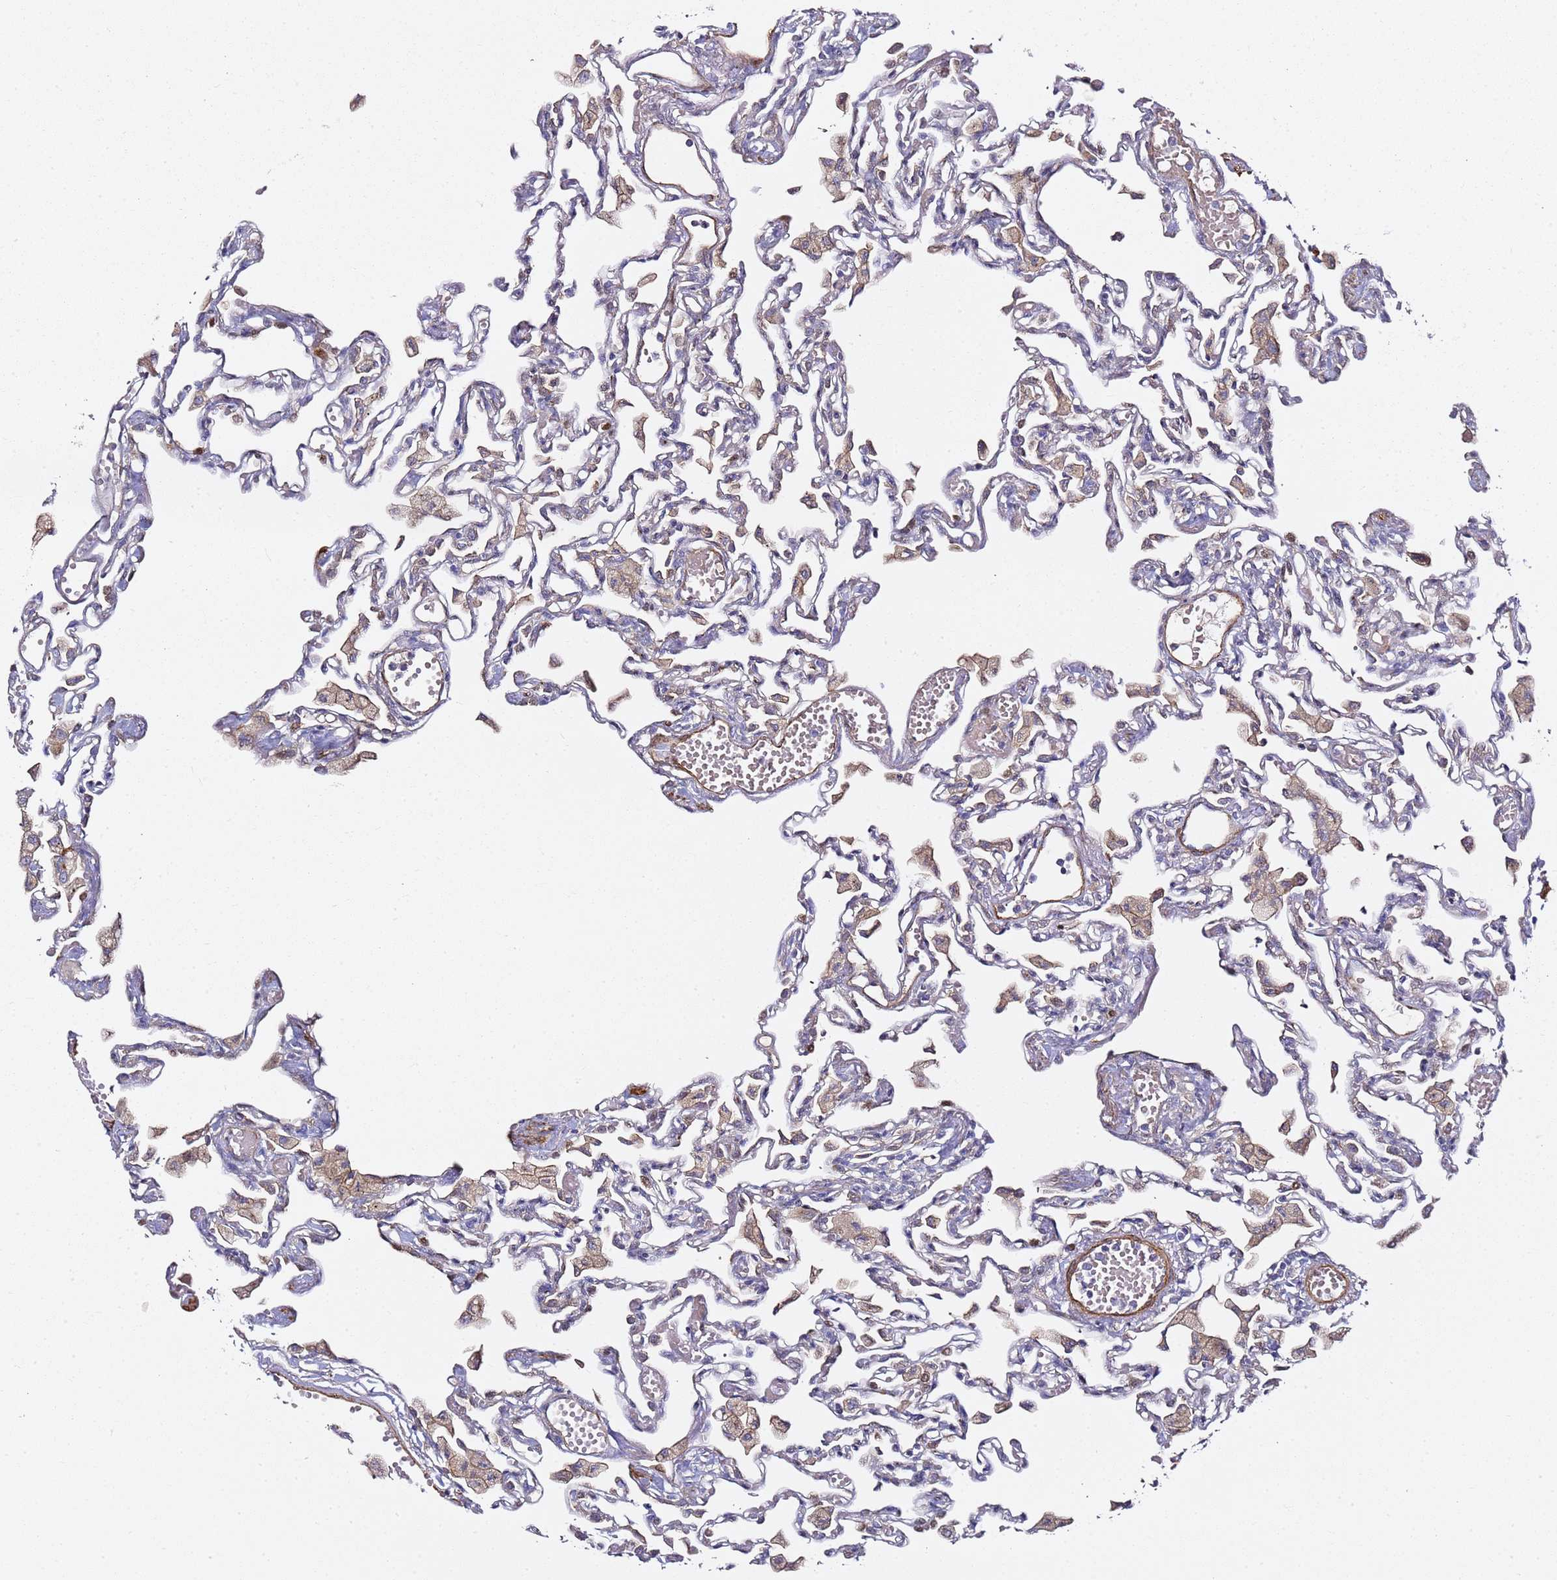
{"staining": {"intensity": "negative", "quantity": "none", "location": "none"}, "tissue": "lung", "cell_type": "Alveolar cells", "image_type": "normal", "snomed": [{"axis": "morphology", "description": "Normal tissue, NOS"}, {"axis": "topography", "description": "Bronchus"}, {"axis": "topography", "description": "Lung"}], "caption": "Lung was stained to show a protein in brown. There is no significant expression in alveolar cells.", "gene": "EPS8L1", "patient": {"sex": "female", "age": 49}}